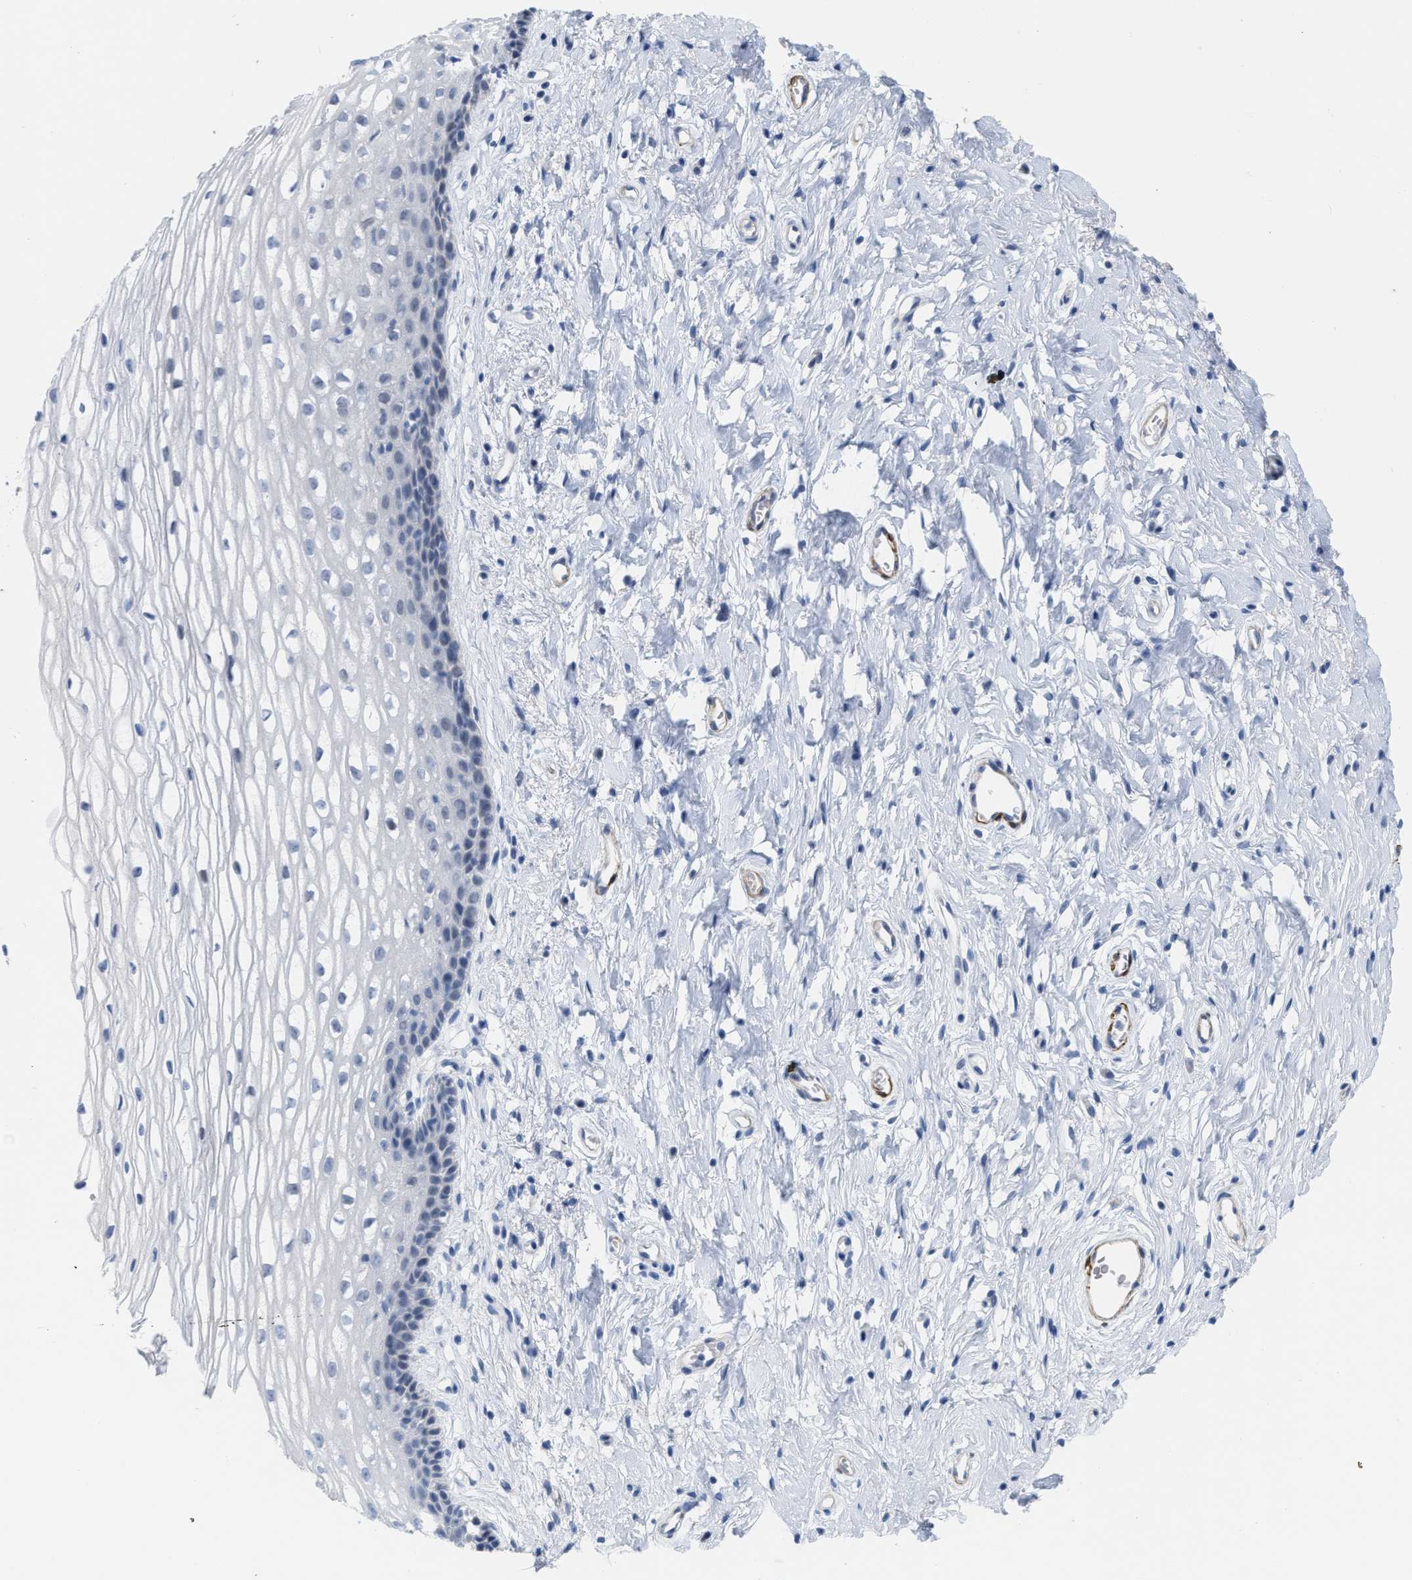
{"staining": {"intensity": "negative", "quantity": "none", "location": "none"}, "tissue": "cervix", "cell_type": "Glandular cells", "image_type": "normal", "snomed": [{"axis": "morphology", "description": "Normal tissue, NOS"}, {"axis": "topography", "description": "Cervix"}], "caption": "A histopathology image of cervix stained for a protein shows no brown staining in glandular cells.", "gene": "TAGLN", "patient": {"sex": "female", "age": 77}}